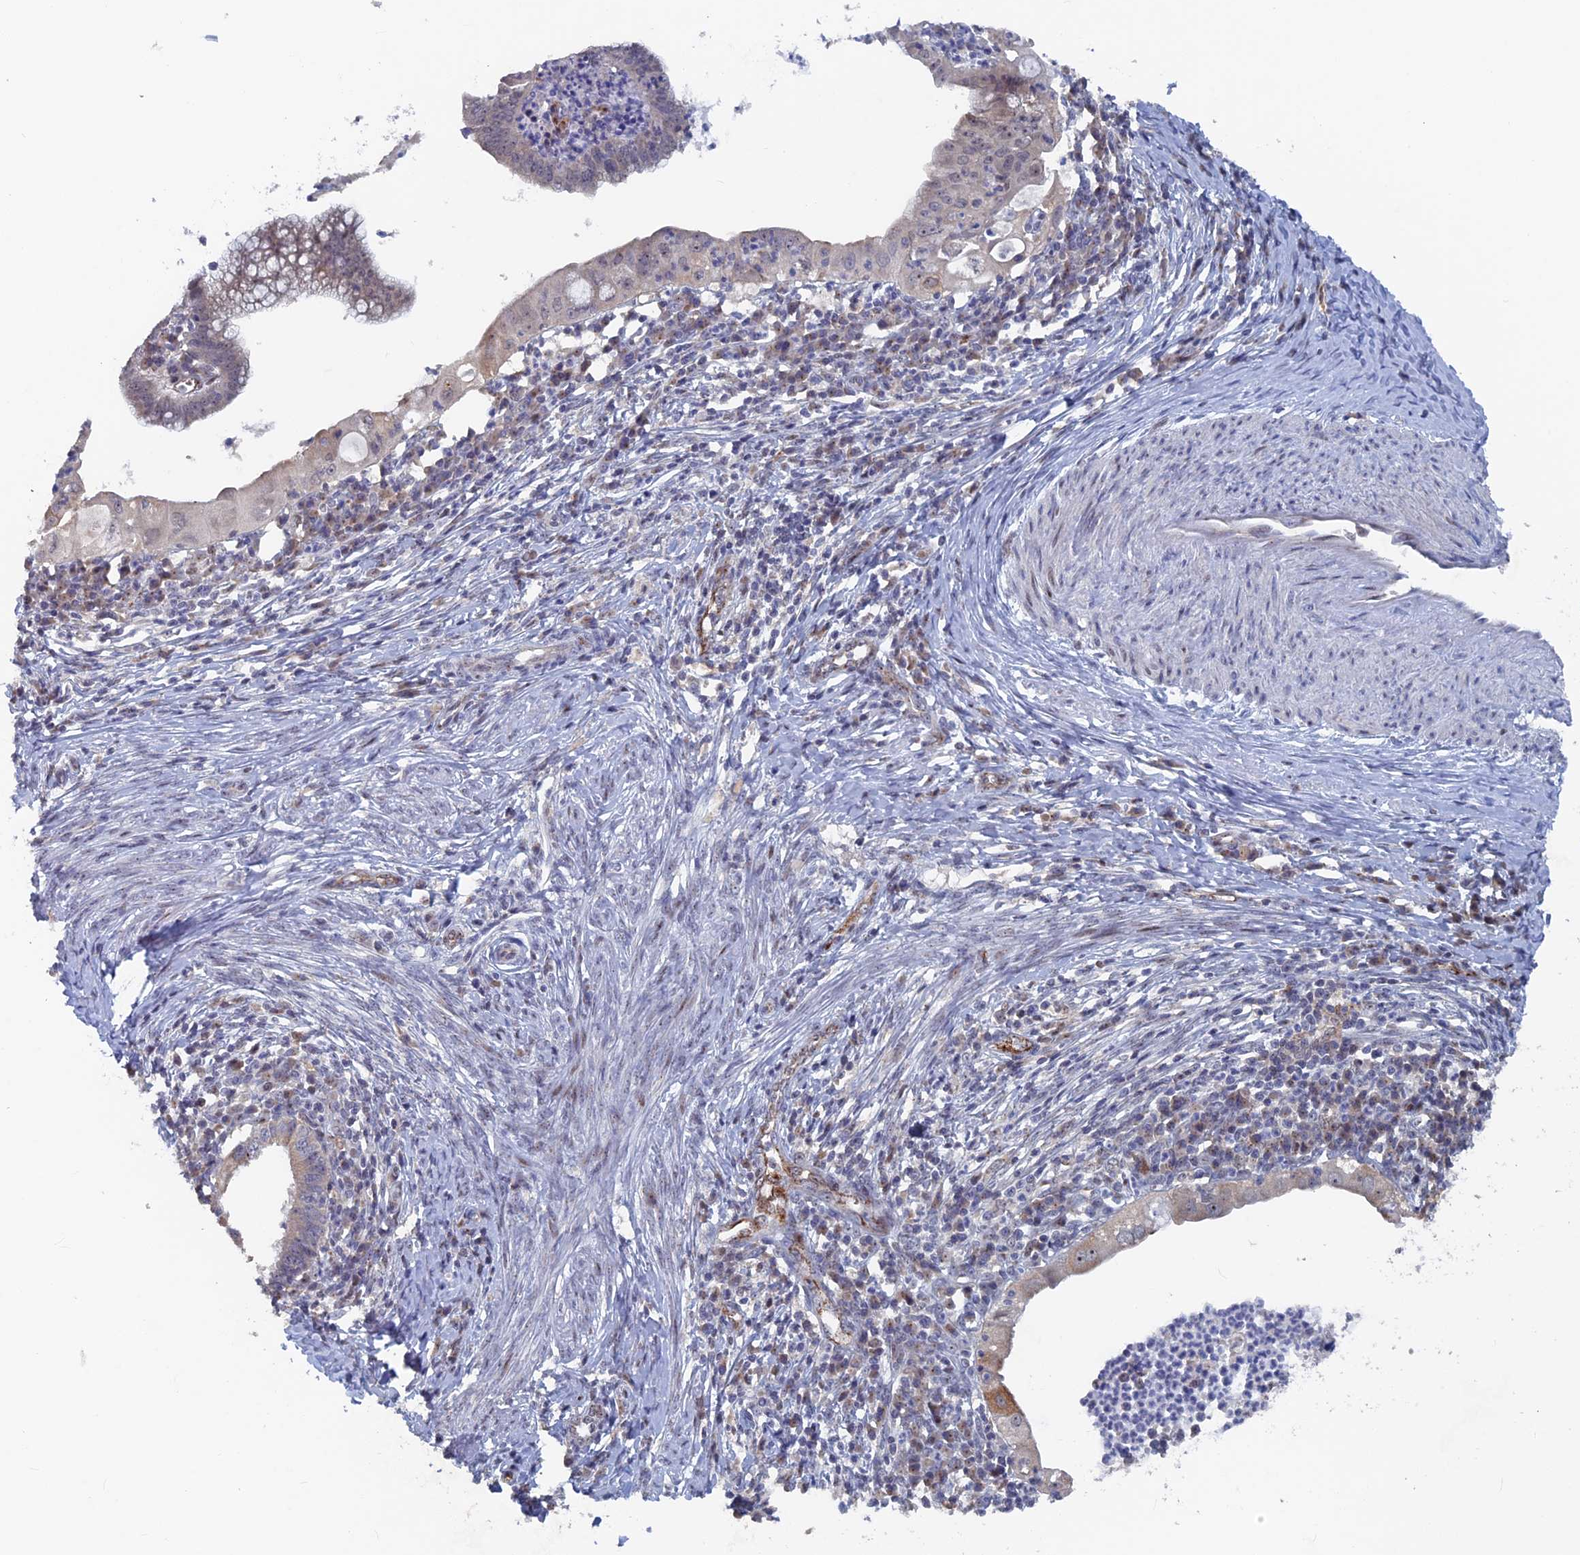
{"staining": {"intensity": "moderate", "quantity": "<25%", "location": "cytoplasmic/membranous"}, "tissue": "cervical cancer", "cell_type": "Tumor cells", "image_type": "cancer", "snomed": [{"axis": "morphology", "description": "Adenocarcinoma, NOS"}, {"axis": "topography", "description": "Cervix"}], "caption": "DAB (3,3'-diaminobenzidine) immunohistochemical staining of cervical cancer shows moderate cytoplasmic/membranous protein staining in approximately <25% of tumor cells.", "gene": "SH3D21", "patient": {"sex": "female", "age": 36}}